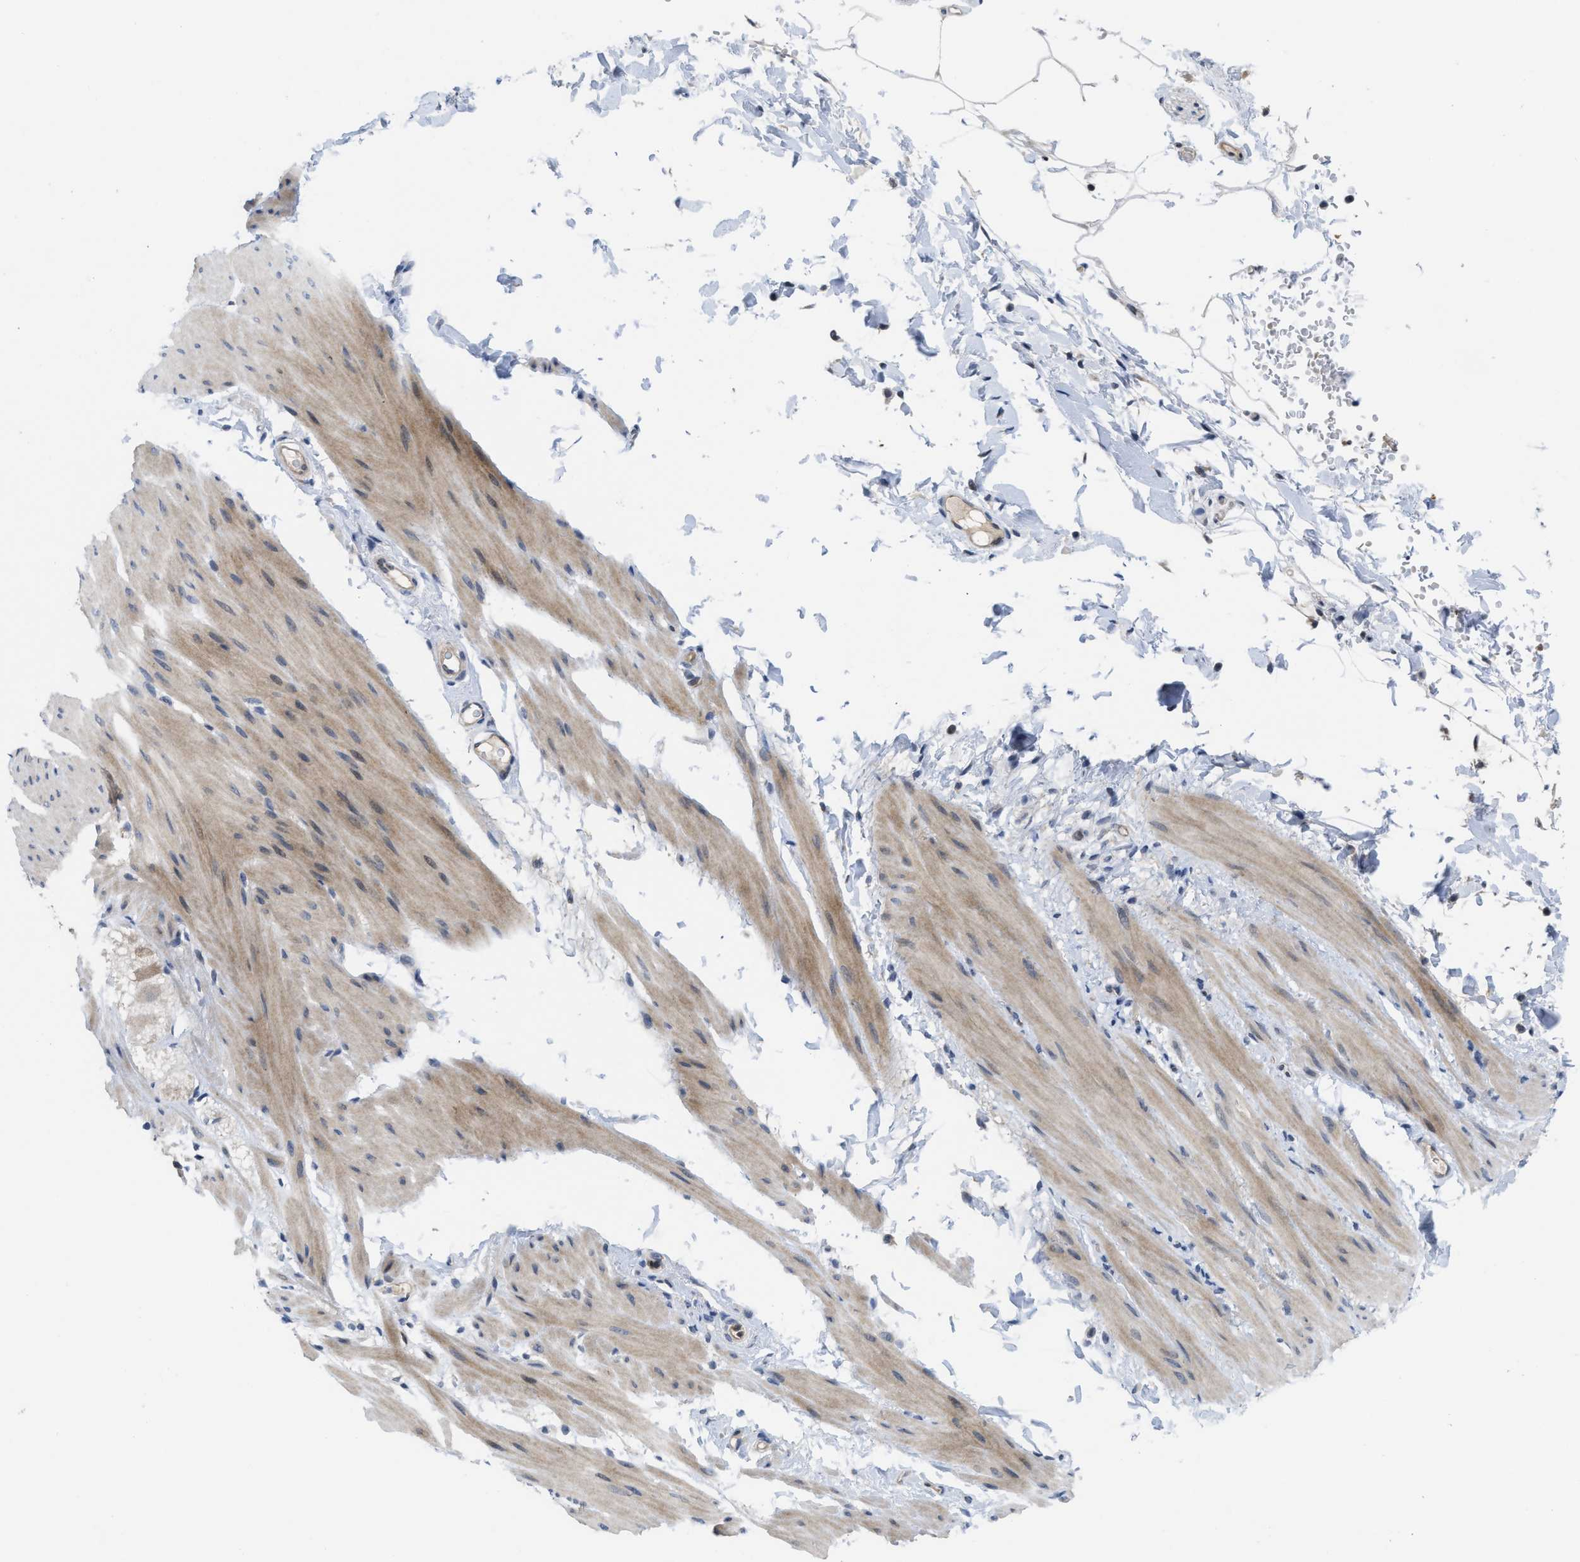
{"staining": {"intensity": "moderate", "quantity": "25%-75%", "location": "cytoplasmic/membranous"}, "tissue": "smooth muscle", "cell_type": "Smooth muscle cells", "image_type": "normal", "snomed": [{"axis": "morphology", "description": "Normal tissue, NOS"}, {"axis": "topography", "description": "Smooth muscle"}, {"axis": "topography", "description": "Colon"}], "caption": "A brown stain labels moderate cytoplasmic/membranous staining of a protein in smooth muscle cells of benign human smooth muscle.", "gene": "LDAF1", "patient": {"sex": "male", "age": 67}}